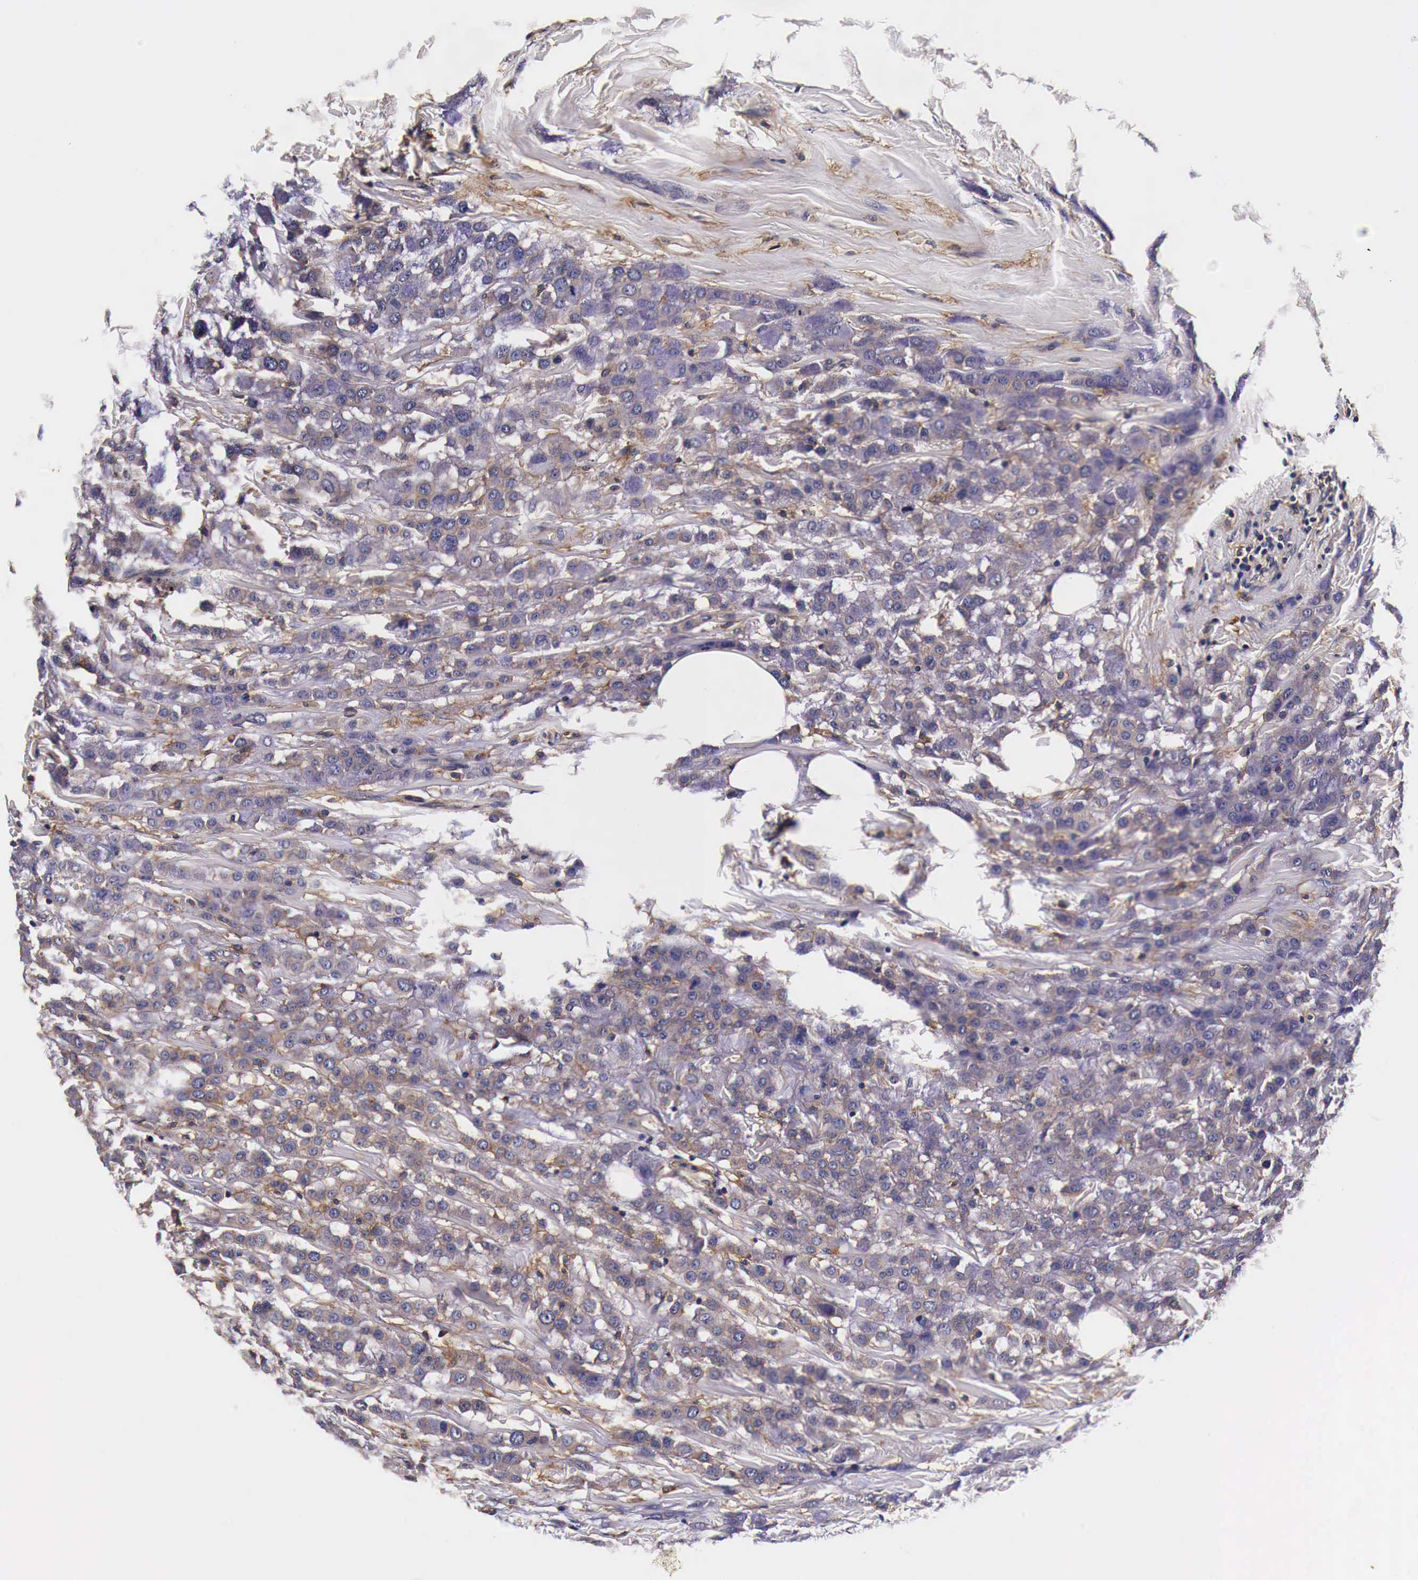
{"staining": {"intensity": "weak", "quantity": "25%-75%", "location": "cytoplasmic/membranous"}, "tissue": "breast cancer", "cell_type": "Tumor cells", "image_type": "cancer", "snomed": [{"axis": "morphology", "description": "Lobular carcinoma"}, {"axis": "topography", "description": "Breast"}], "caption": "IHC histopathology image of human lobular carcinoma (breast) stained for a protein (brown), which shows low levels of weak cytoplasmic/membranous expression in about 25%-75% of tumor cells.", "gene": "RP2", "patient": {"sex": "female", "age": 85}}